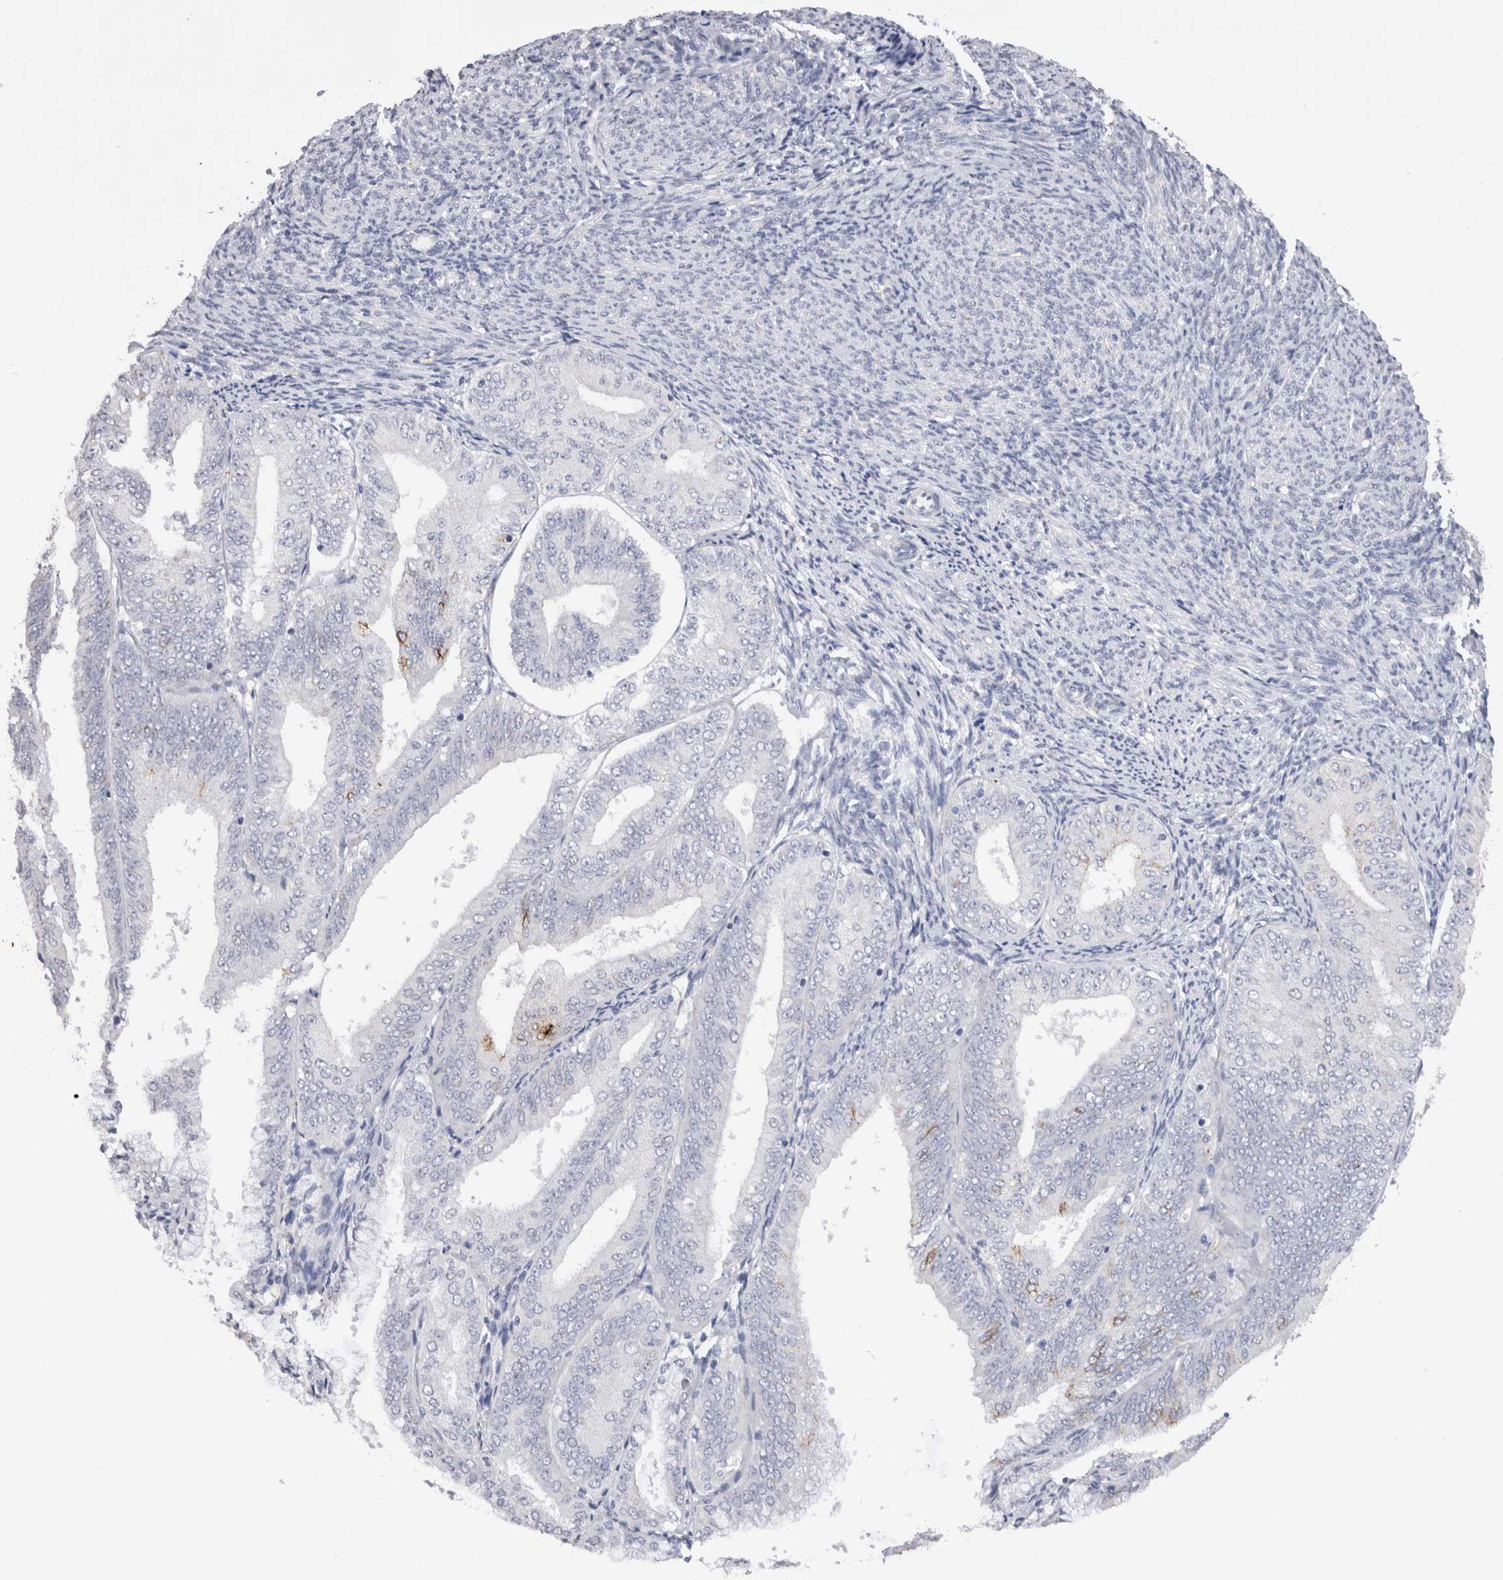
{"staining": {"intensity": "moderate", "quantity": "<25%", "location": "cytoplasmic/membranous"}, "tissue": "endometrial cancer", "cell_type": "Tumor cells", "image_type": "cancer", "snomed": [{"axis": "morphology", "description": "Adenocarcinoma, NOS"}, {"axis": "topography", "description": "Endometrium"}], "caption": "Moderate cytoplasmic/membranous protein expression is present in approximately <25% of tumor cells in endometrial cancer (adenocarcinoma).", "gene": "CDH6", "patient": {"sex": "female", "age": 63}}